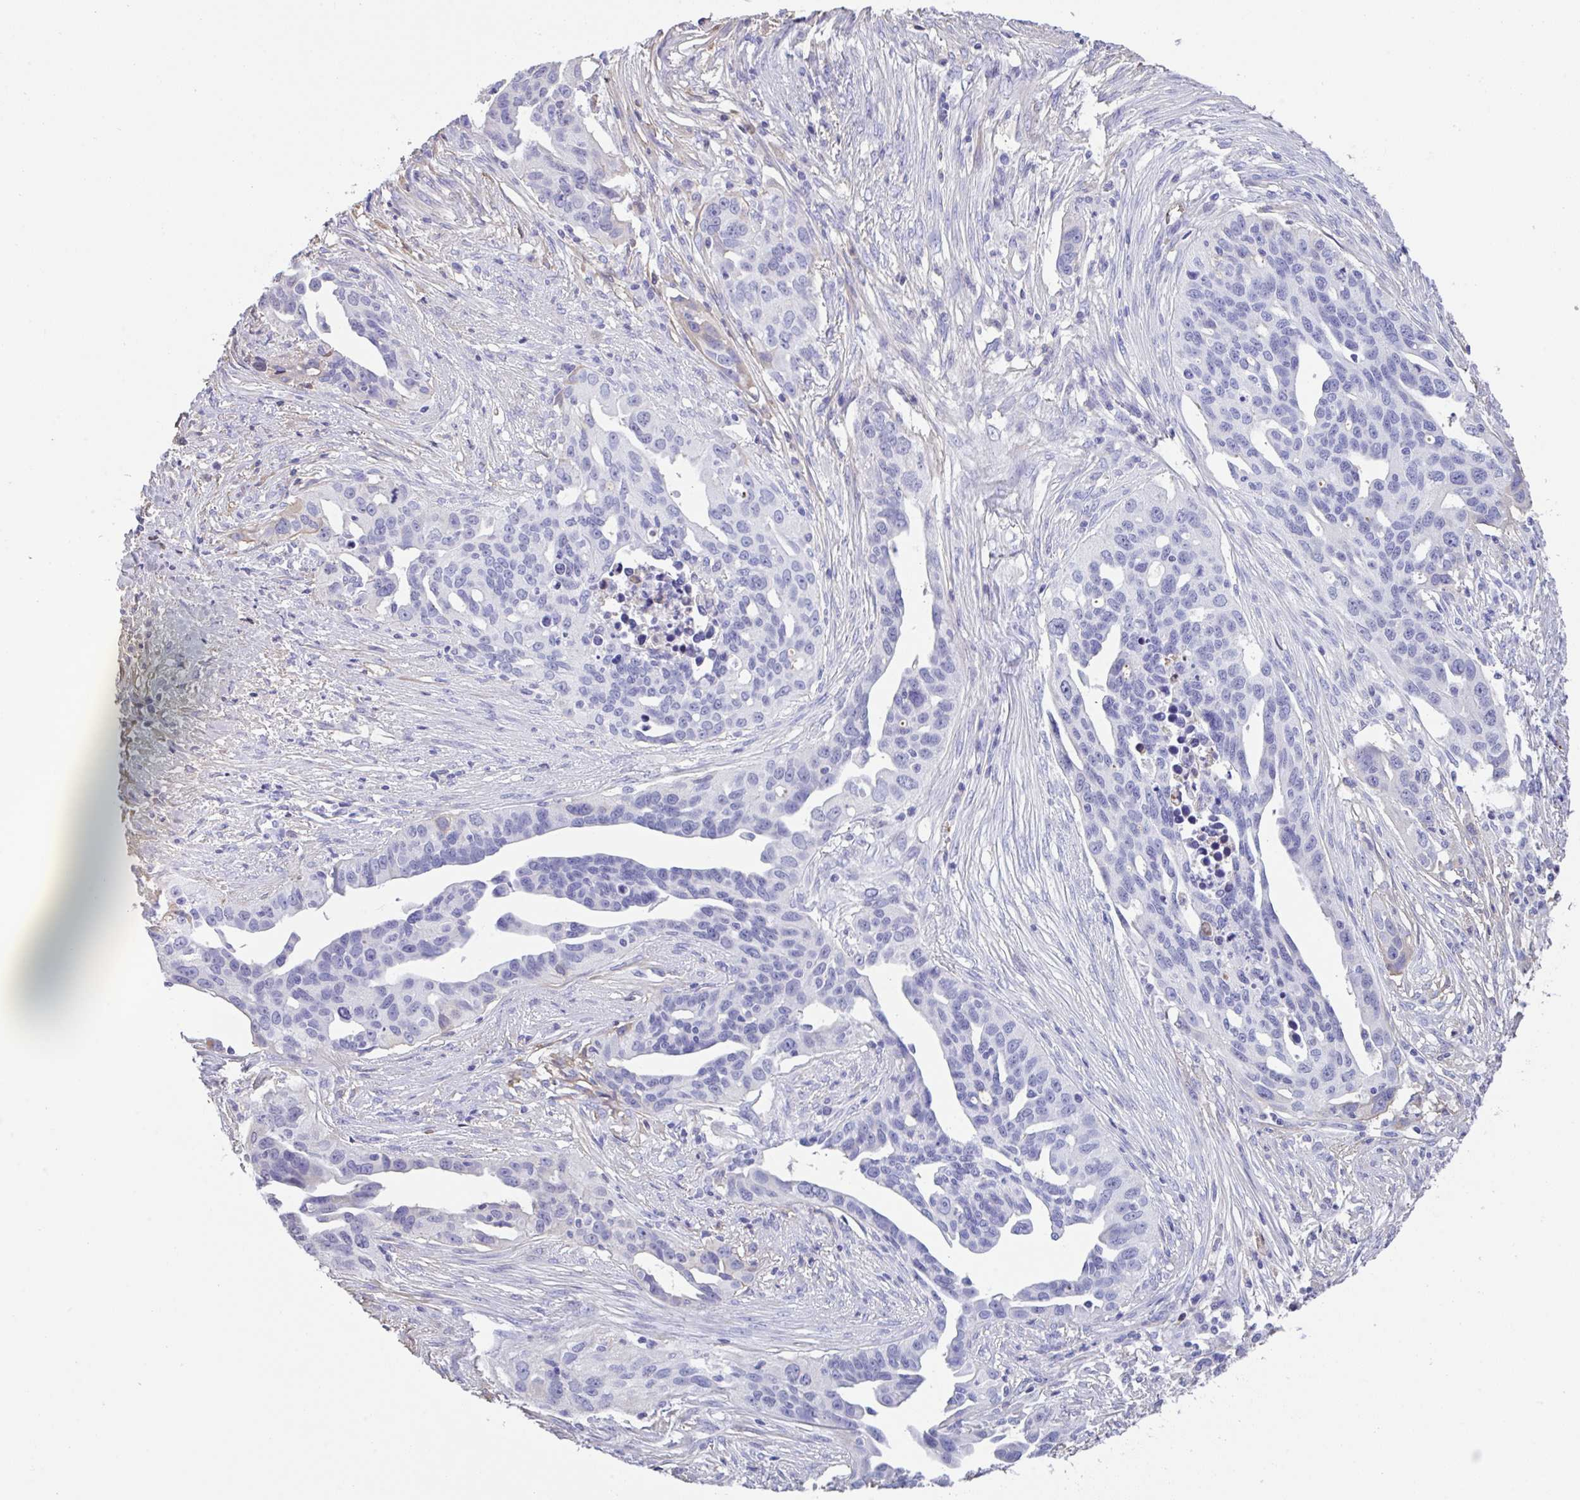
{"staining": {"intensity": "negative", "quantity": "none", "location": "none"}, "tissue": "ovarian cancer", "cell_type": "Tumor cells", "image_type": "cancer", "snomed": [{"axis": "morphology", "description": "Carcinoma, endometroid"}, {"axis": "morphology", "description": "Cystadenocarcinoma, serous, NOS"}, {"axis": "topography", "description": "Ovary"}], "caption": "The image reveals no staining of tumor cells in ovarian serous cystadenocarcinoma.", "gene": "HOXC12", "patient": {"sex": "female", "age": 45}}